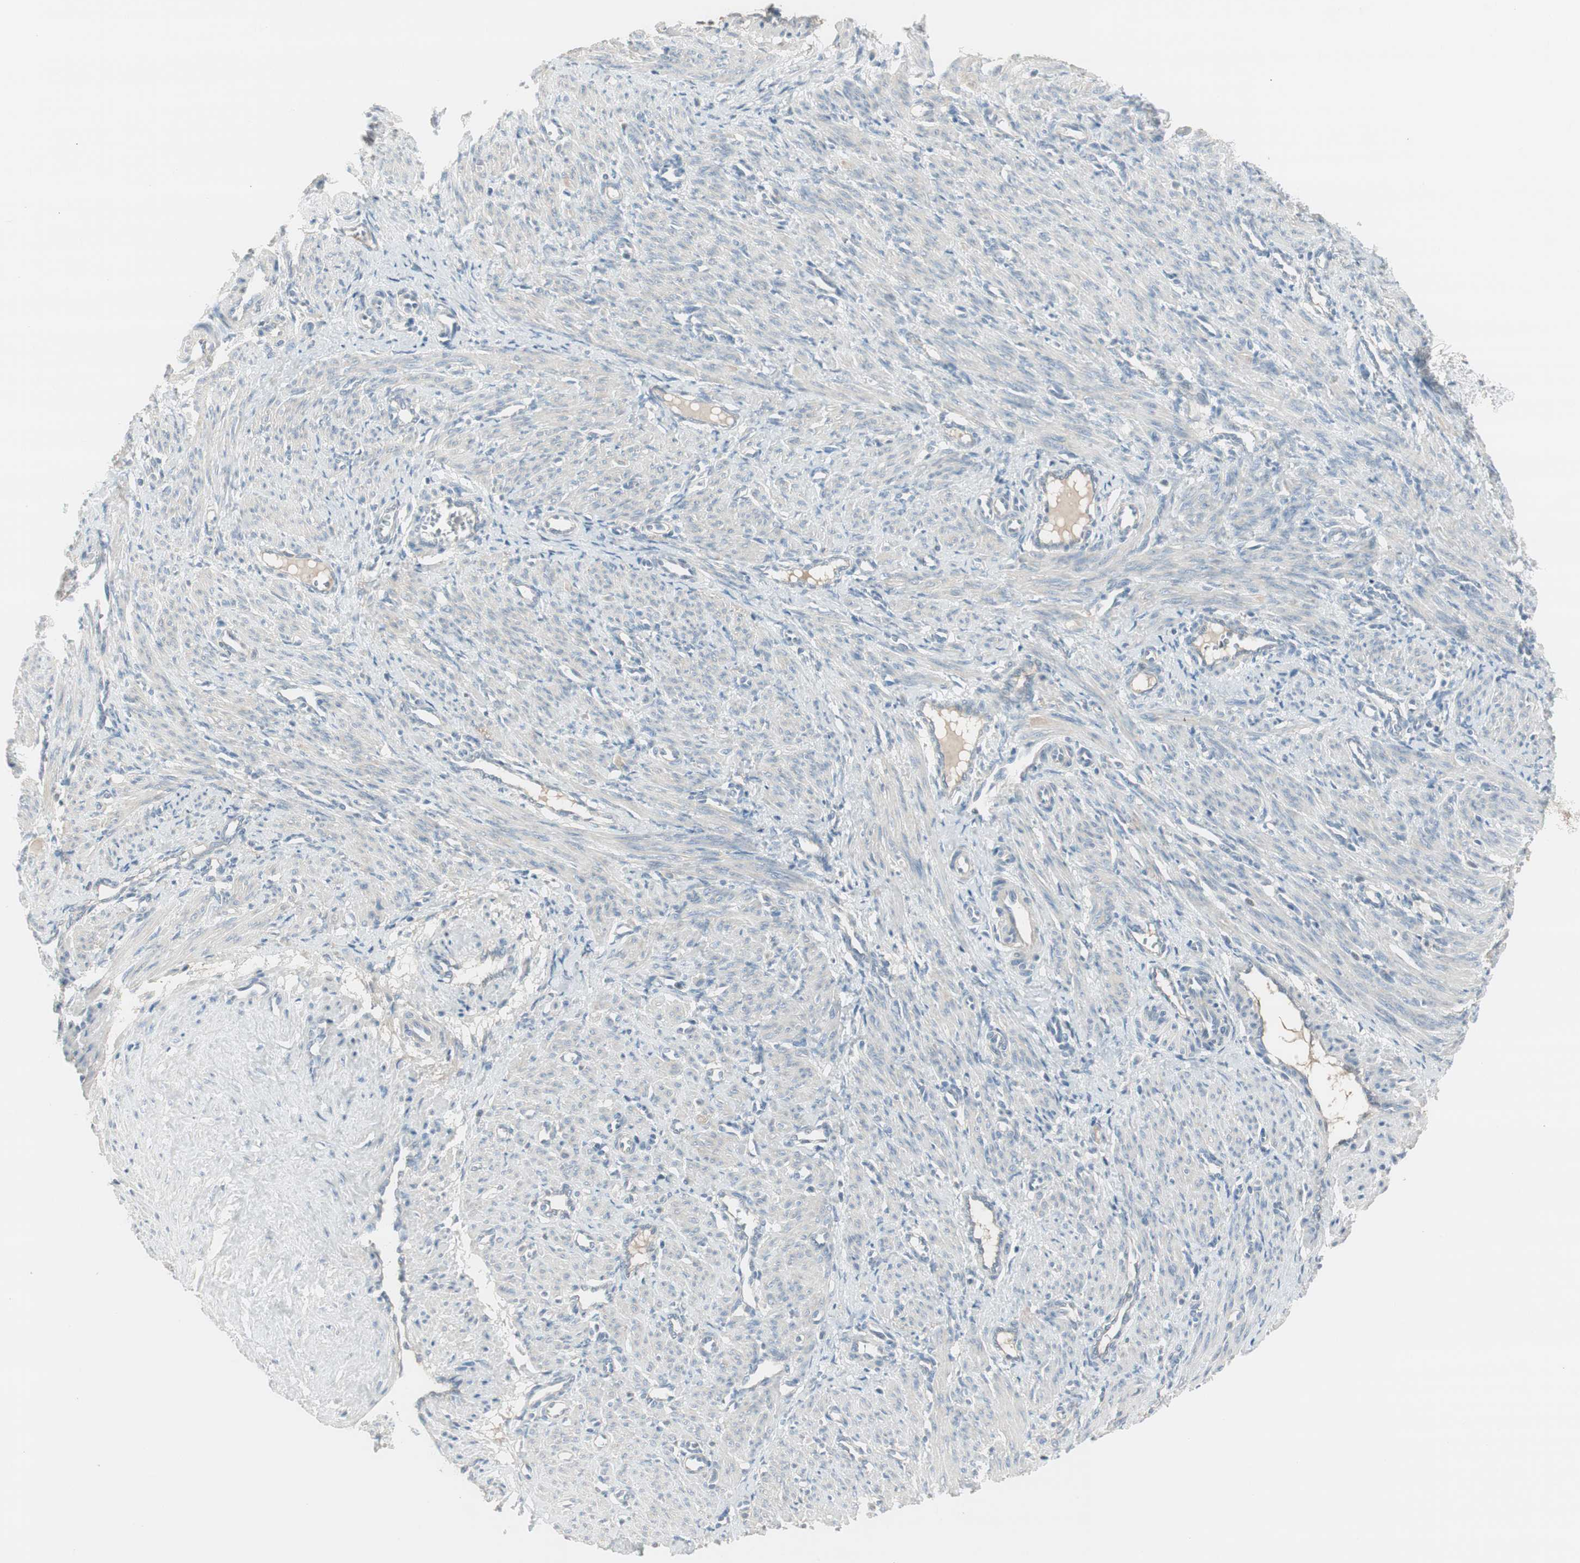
{"staining": {"intensity": "weak", "quantity": "<25%", "location": "cytoplasmic/membranous,nuclear"}, "tissue": "smooth muscle", "cell_type": "Smooth muscle cells", "image_type": "normal", "snomed": [{"axis": "morphology", "description": "Normal tissue, NOS"}, {"axis": "topography", "description": "Endometrium"}], "caption": "Immunohistochemistry photomicrograph of benign smooth muscle stained for a protein (brown), which demonstrates no staining in smooth muscle cells. The staining was performed using DAB to visualize the protein expression in brown, while the nuclei were stained in blue with hematoxylin (Magnification: 20x).", "gene": "EVA1A", "patient": {"sex": "female", "age": 33}}